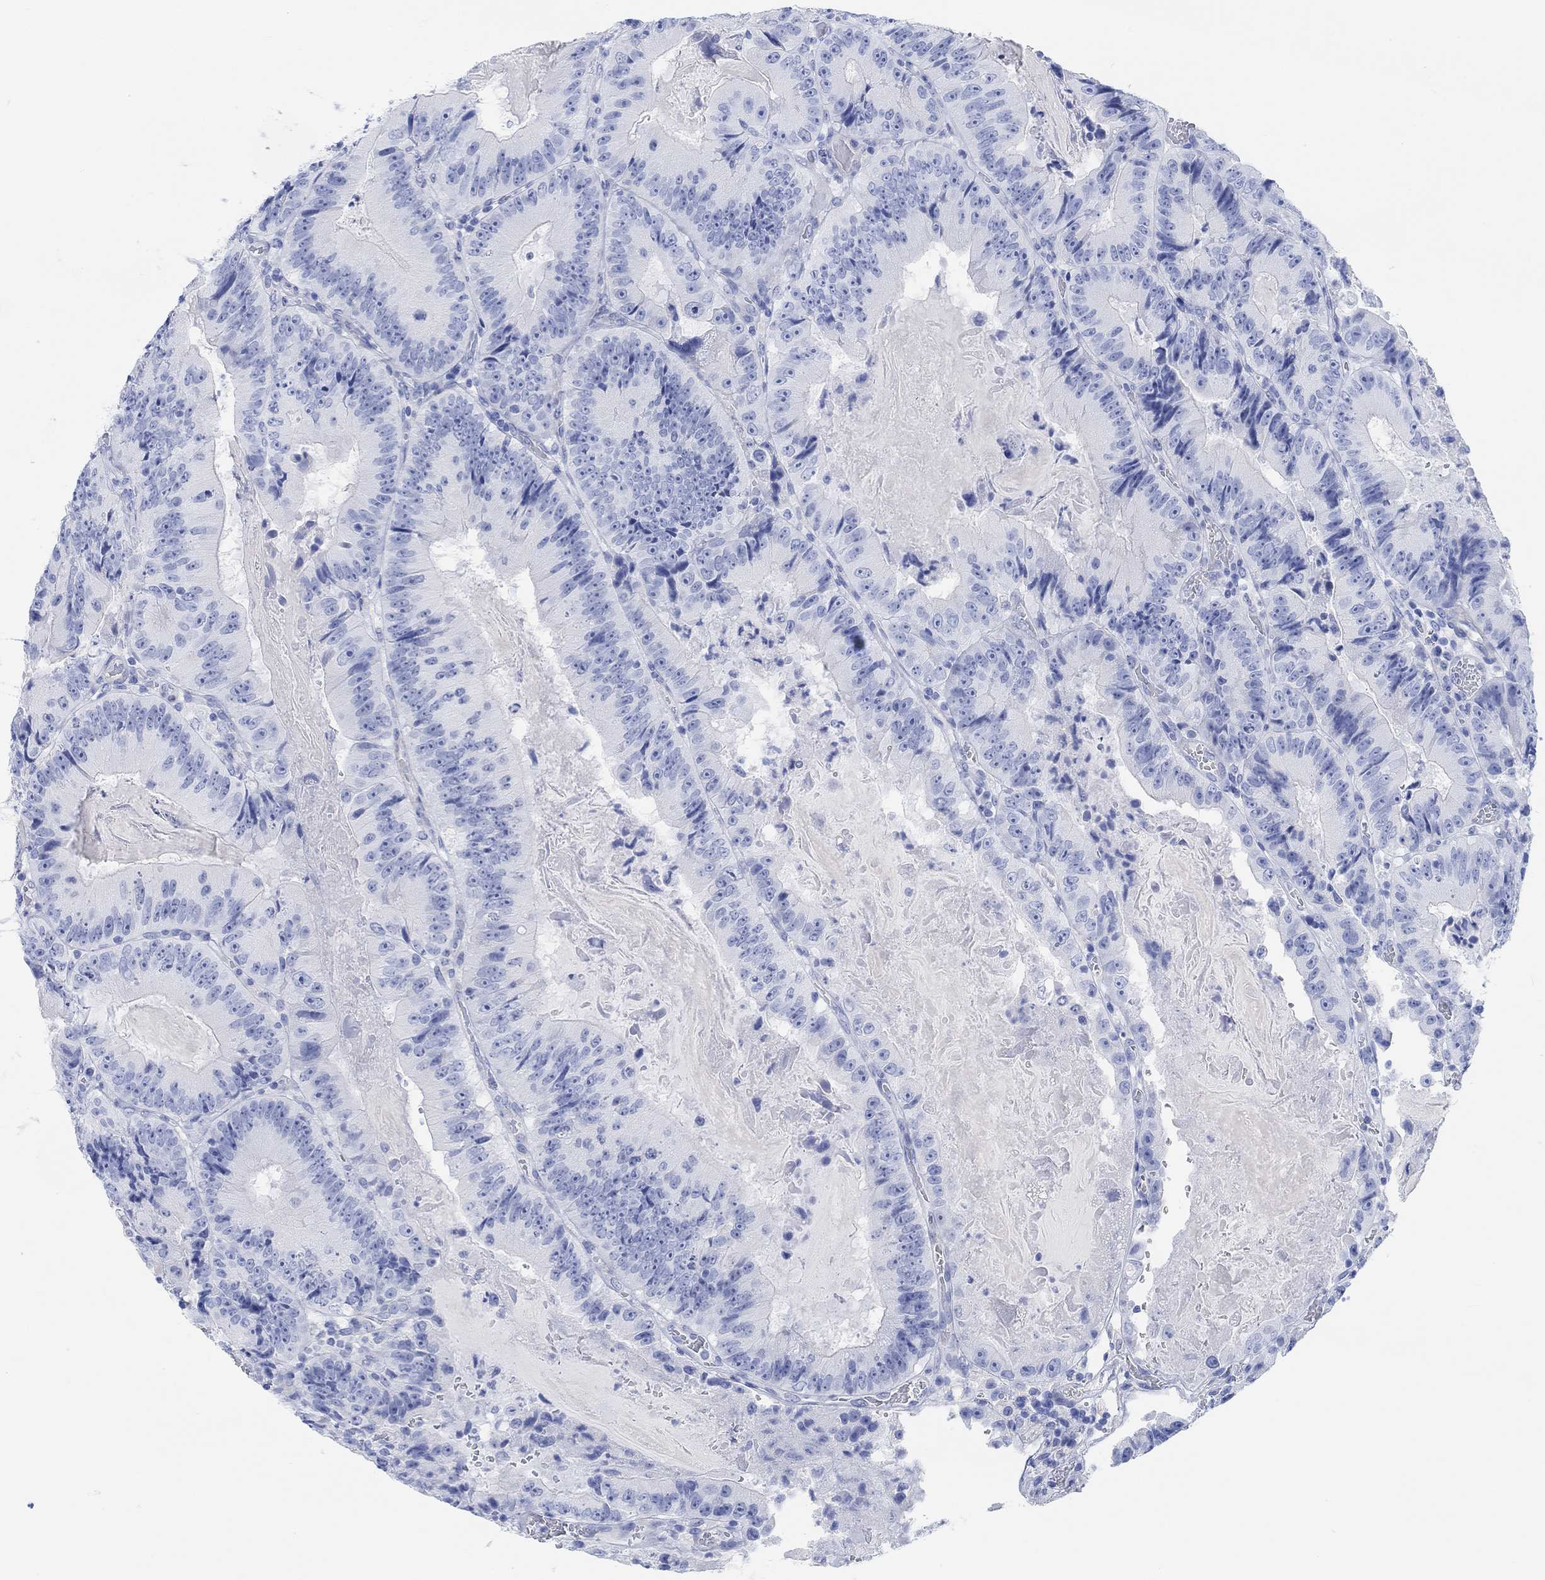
{"staining": {"intensity": "negative", "quantity": "none", "location": "none"}, "tissue": "colorectal cancer", "cell_type": "Tumor cells", "image_type": "cancer", "snomed": [{"axis": "morphology", "description": "Adenocarcinoma, NOS"}, {"axis": "topography", "description": "Colon"}], "caption": "An IHC histopathology image of adenocarcinoma (colorectal) is shown. There is no staining in tumor cells of adenocarcinoma (colorectal).", "gene": "ANKRD33", "patient": {"sex": "female", "age": 86}}